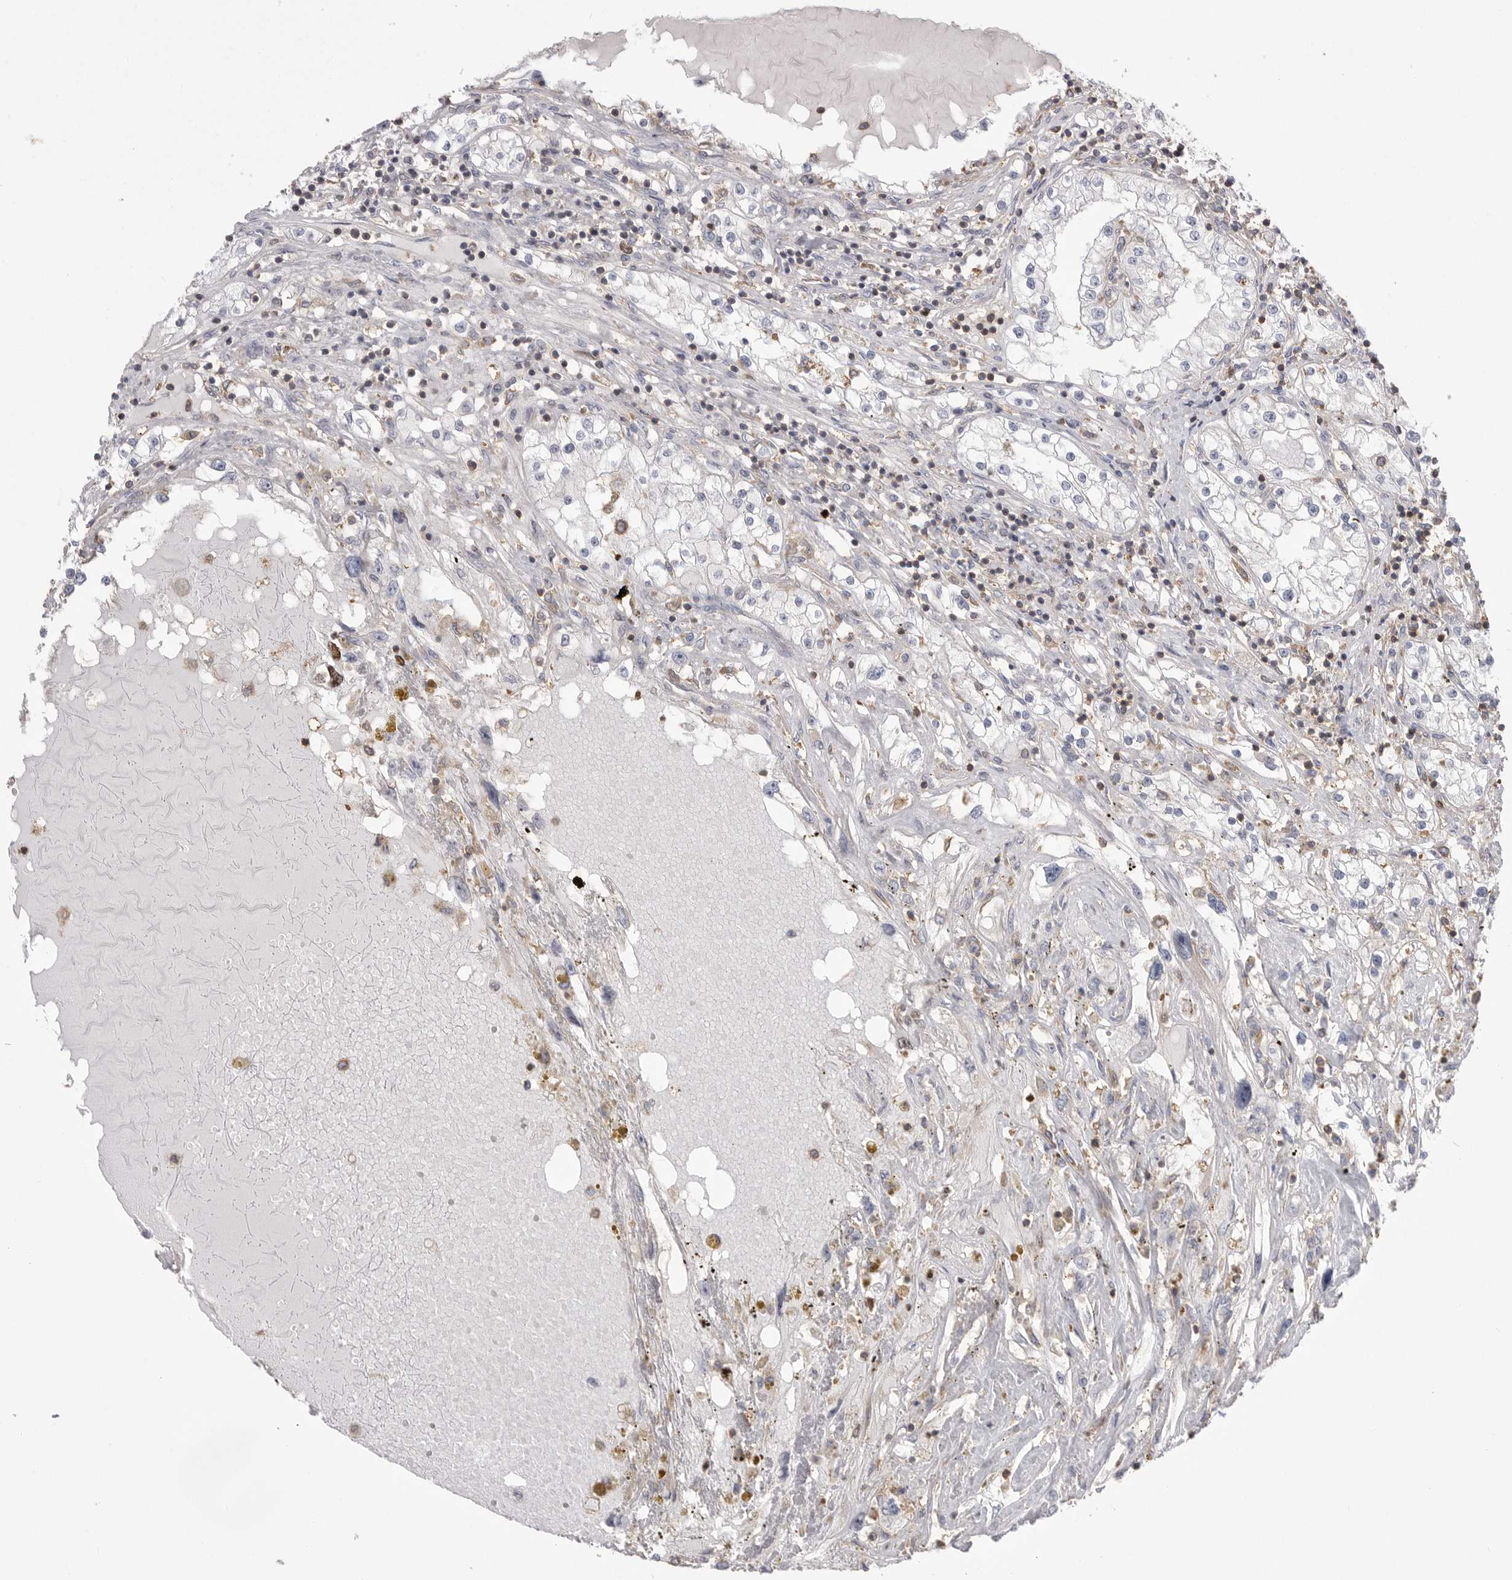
{"staining": {"intensity": "negative", "quantity": "none", "location": "none"}, "tissue": "renal cancer", "cell_type": "Tumor cells", "image_type": "cancer", "snomed": [{"axis": "morphology", "description": "Adenocarcinoma, NOS"}, {"axis": "topography", "description": "Kidney"}], "caption": "High magnification brightfield microscopy of renal cancer stained with DAB (brown) and counterstained with hematoxylin (blue): tumor cells show no significant staining. The staining was performed using DAB (3,3'-diaminobenzidine) to visualize the protein expression in brown, while the nuclei were stained in blue with hematoxylin (Magnification: 20x).", "gene": "TOP2A", "patient": {"sex": "male", "age": 68}}